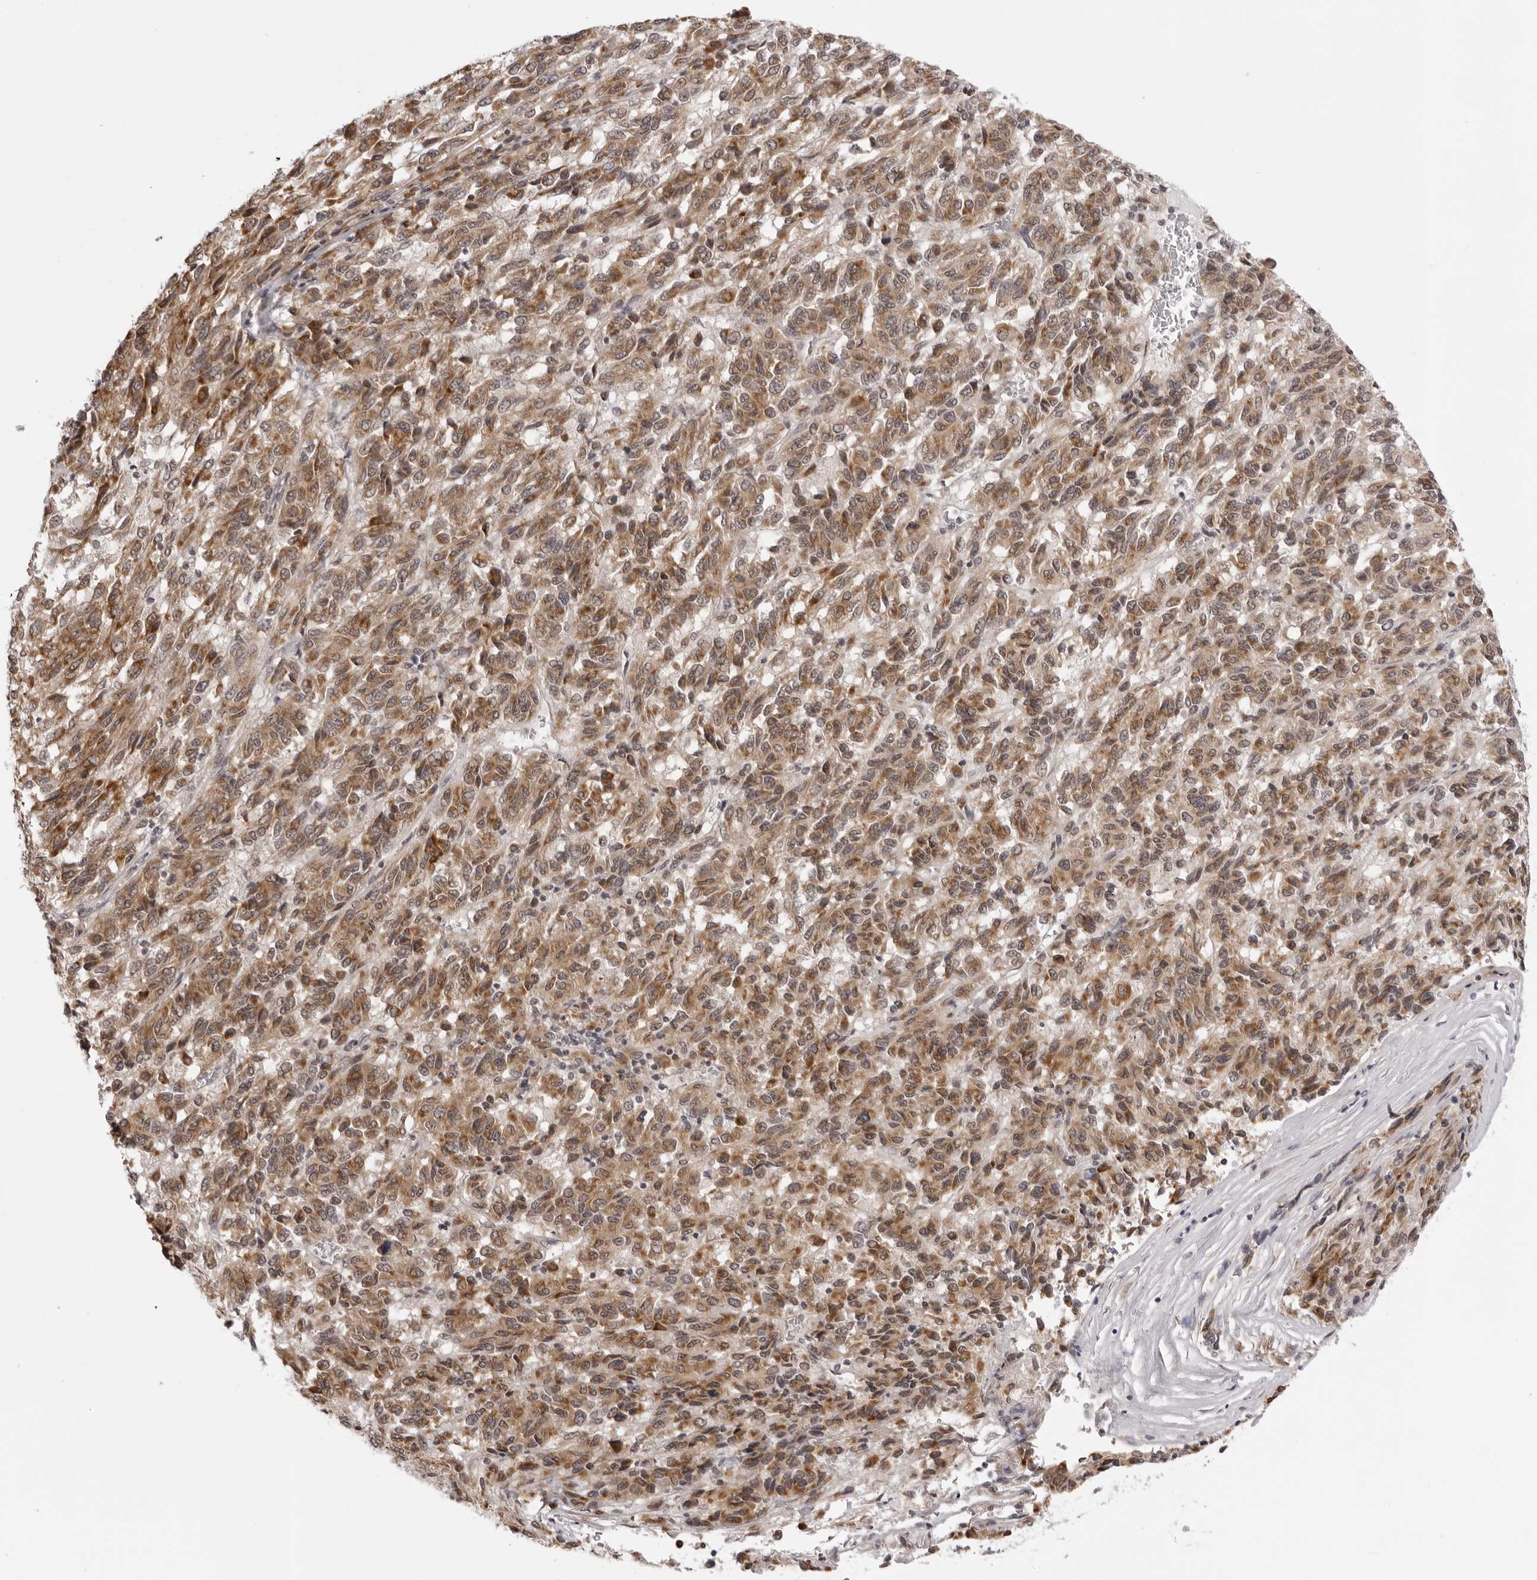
{"staining": {"intensity": "moderate", "quantity": ">75%", "location": "cytoplasmic/membranous"}, "tissue": "melanoma", "cell_type": "Tumor cells", "image_type": "cancer", "snomed": [{"axis": "morphology", "description": "Malignant melanoma, Metastatic site"}, {"axis": "topography", "description": "Lung"}], "caption": "Protein staining of malignant melanoma (metastatic site) tissue shows moderate cytoplasmic/membranous expression in about >75% of tumor cells.", "gene": "ZC3H11A", "patient": {"sex": "male", "age": 64}}